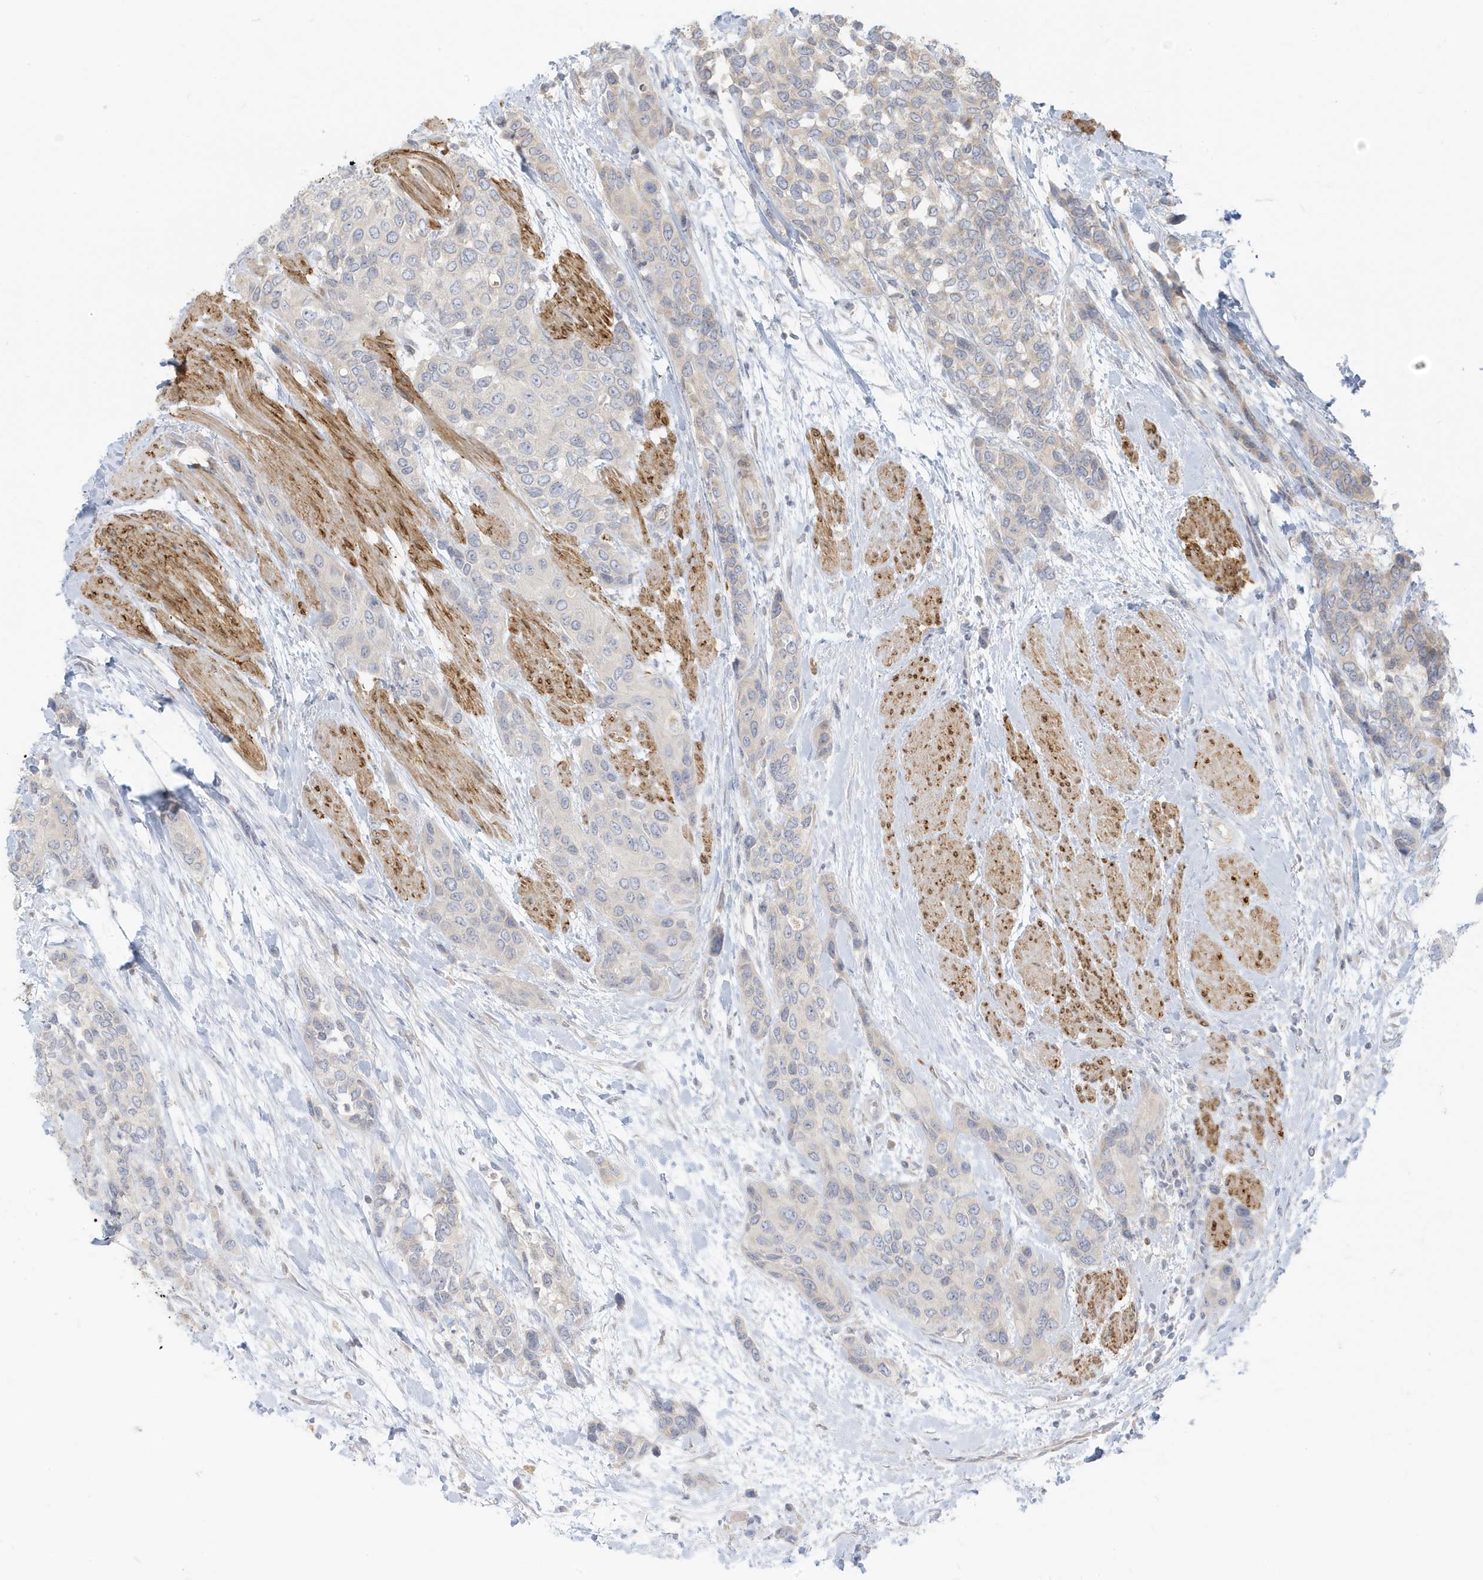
{"staining": {"intensity": "negative", "quantity": "none", "location": "none"}, "tissue": "urothelial cancer", "cell_type": "Tumor cells", "image_type": "cancer", "snomed": [{"axis": "morphology", "description": "Normal tissue, NOS"}, {"axis": "morphology", "description": "Urothelial carcinoma, High grade"}, {"axis": "topography", "description": "Vascular tissue"}, {"axis": "topography", "description": "Urinary bladder"}], "caption": "IHC micrograph of human urothelial cancer stained for a protein (brown), which exhibits no staining in tumor cells.", "gene": "MCOLN1", "patient": {"sex": "female", "age": 56}}